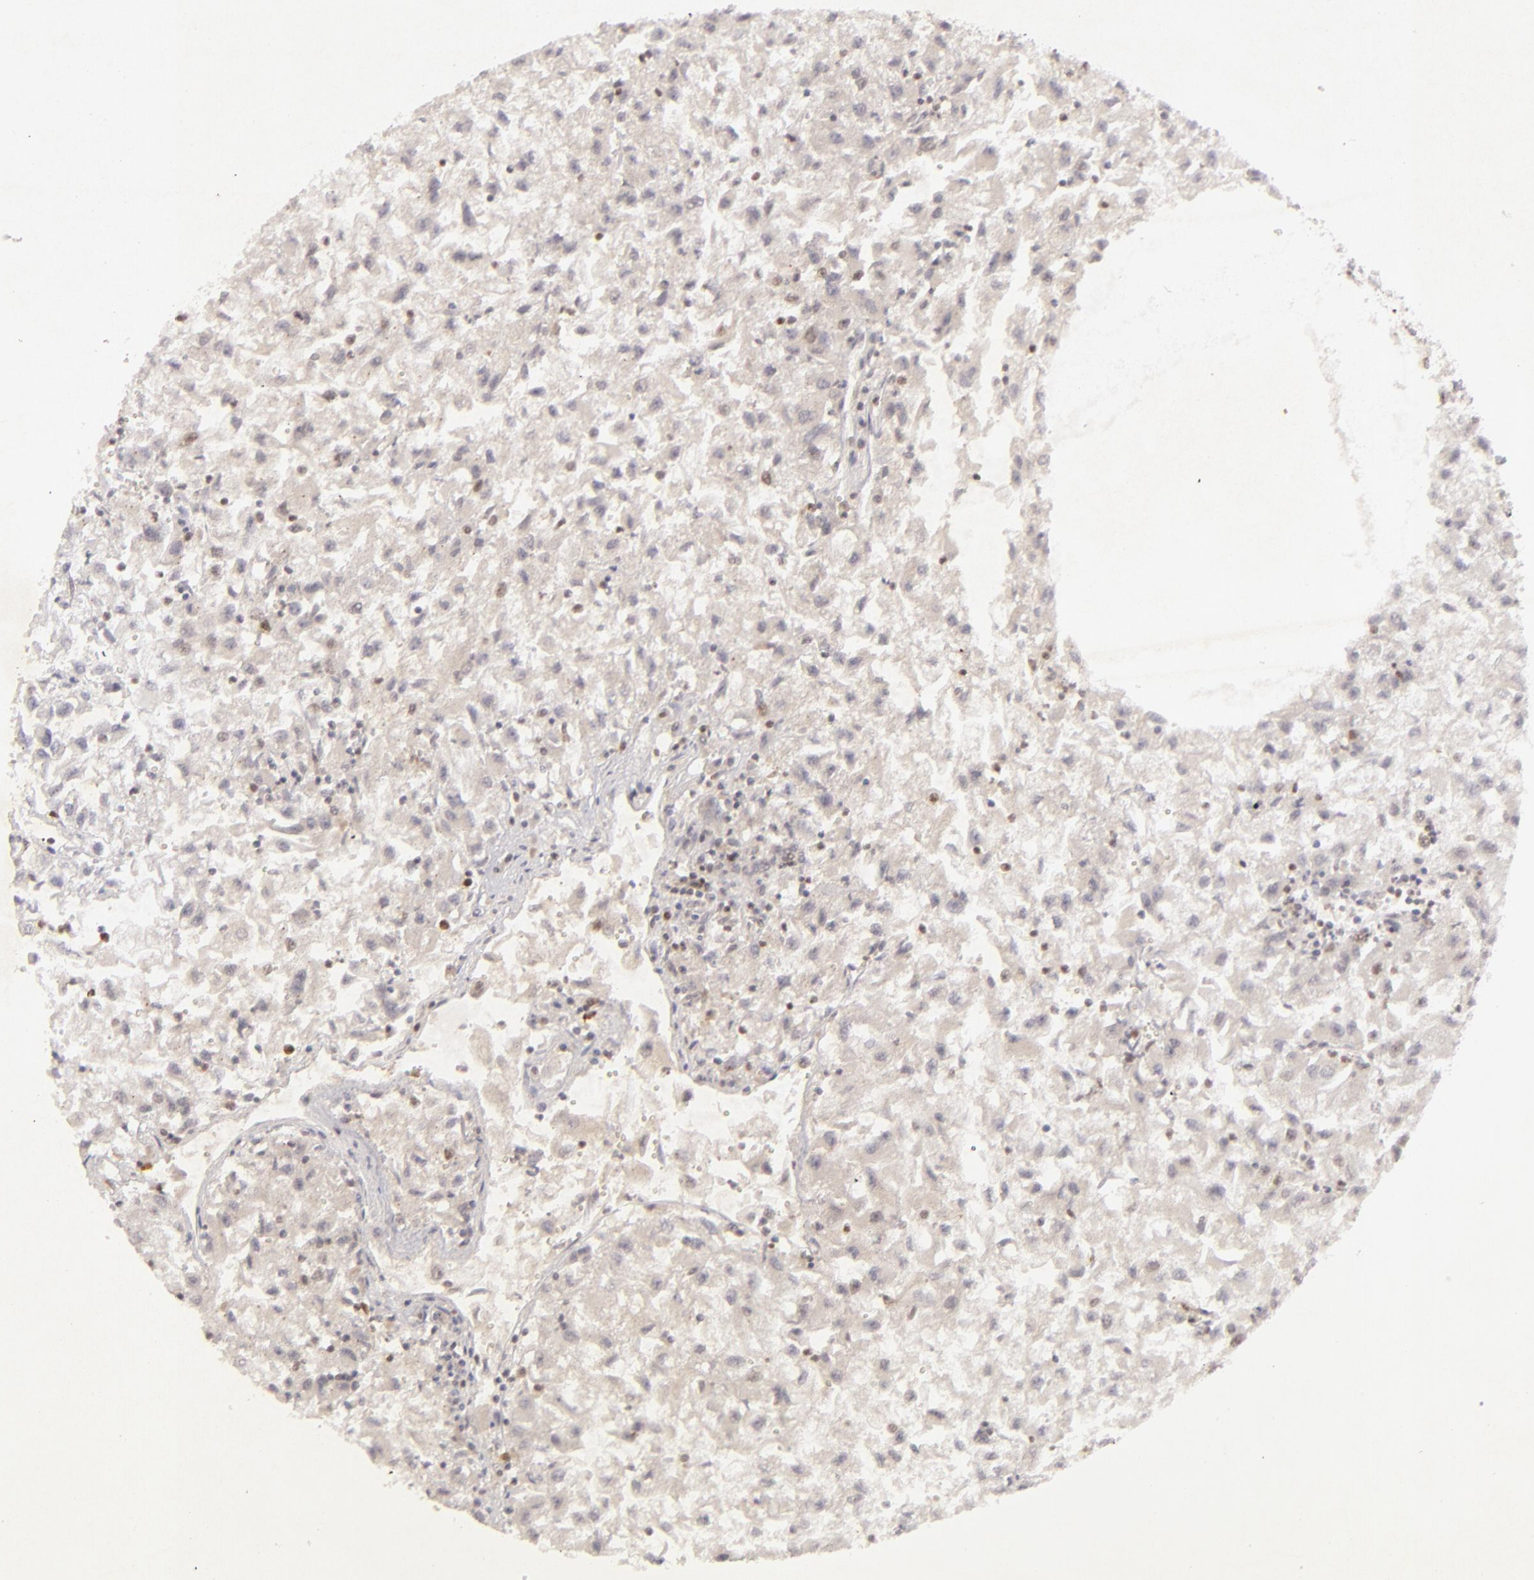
{"staining": {"intensity": "negative", "quantity": "none", "location": "none"}, "tissue": "renal cancer", "cell_type": "Tumor cells", "image_type": "cancer", "snomed": [{"axis": "morphology", "description": "Adenocarcinoma, NOS"}, {"axis": "topography", "description": "Kidney"}], "caption": "The IHC histopathology image has no significant expression in tumor cells of renal cancer tissue. (DAB IHC, high magnification).", "gene": "FEN1", "patient": {"sex": "male", "age": 59}}